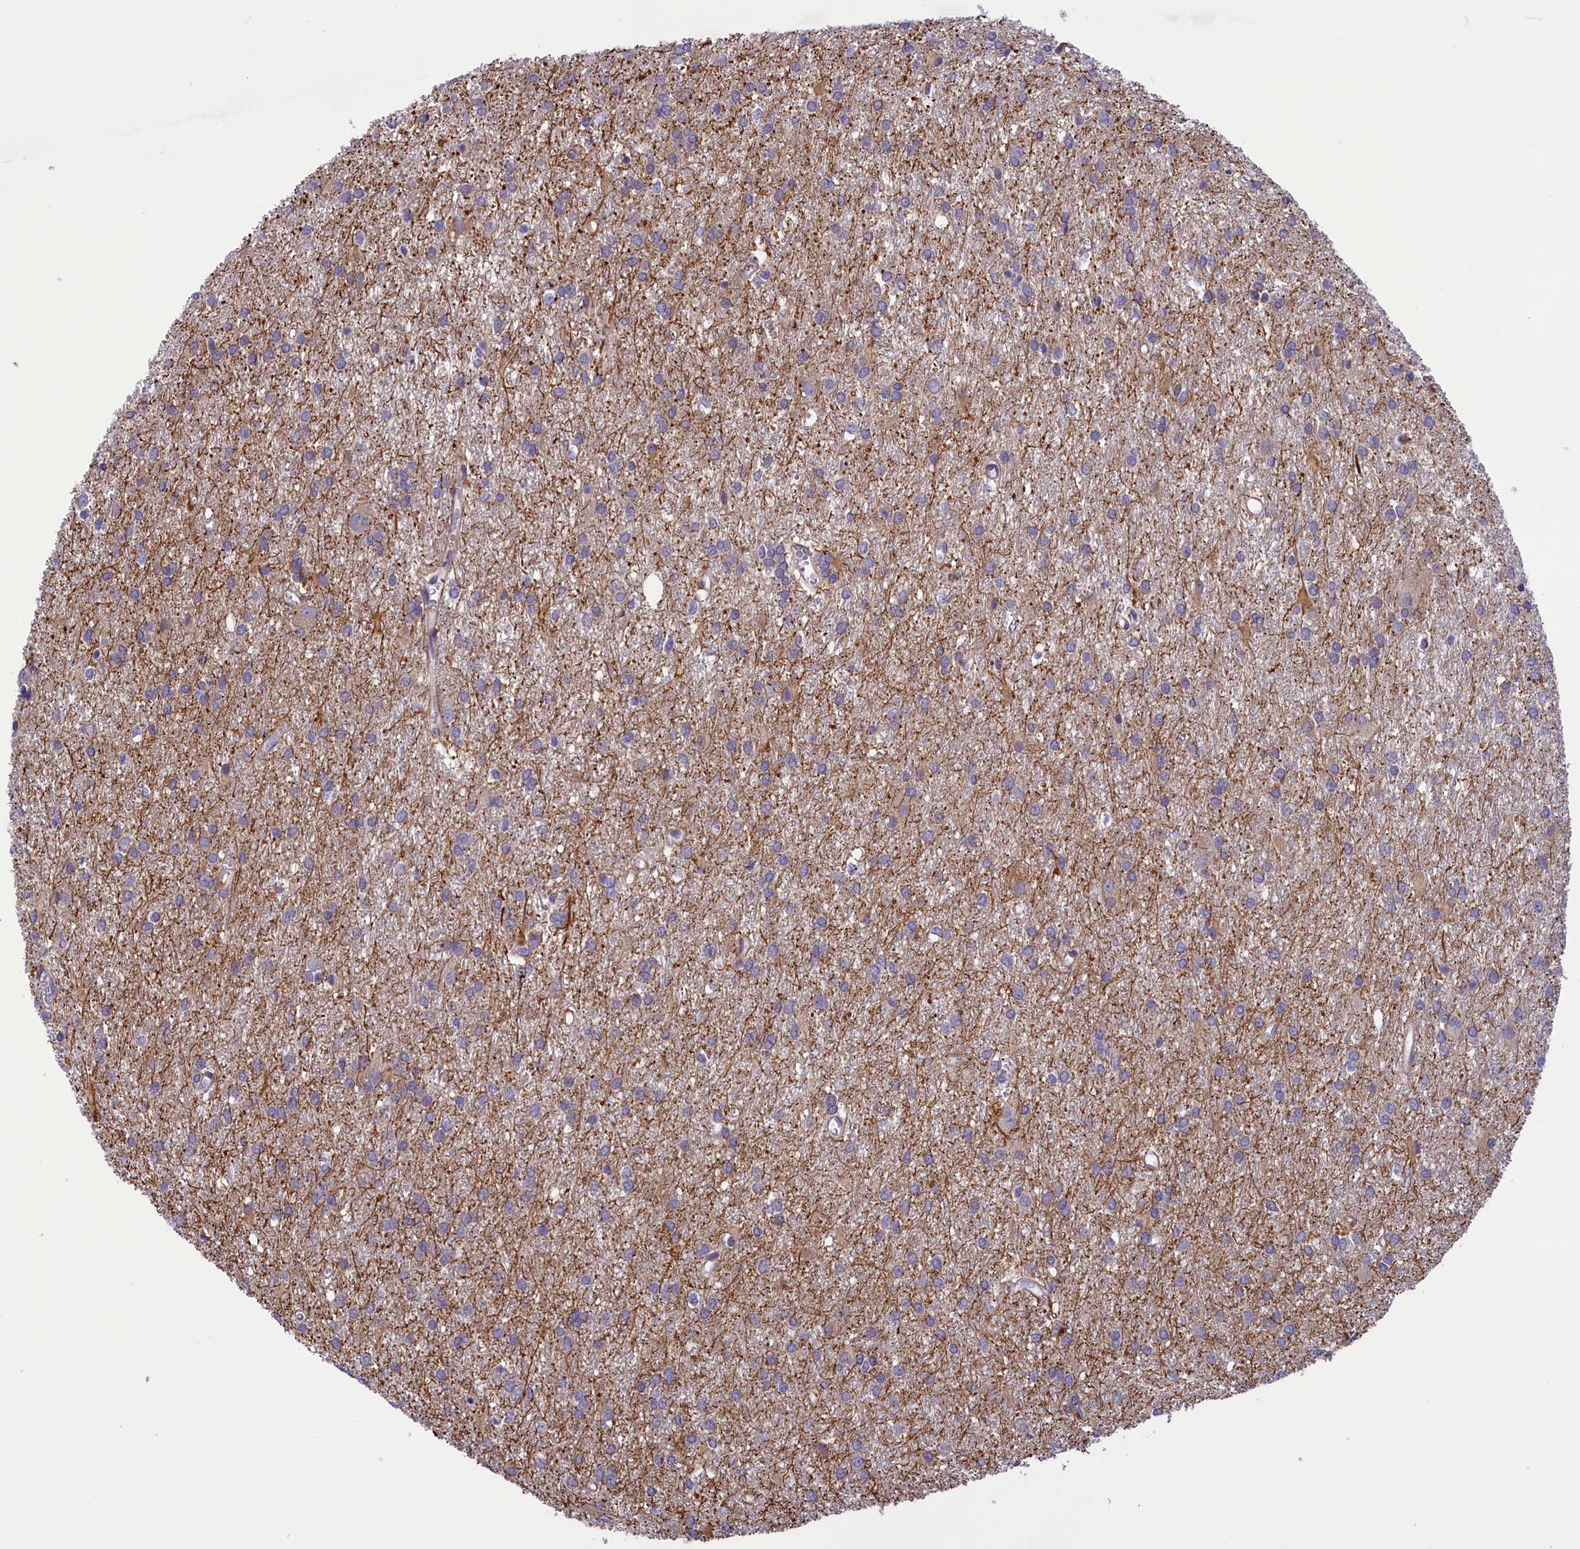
{"staining": {"intensity": "negative", "quantity": "none", "location": "none"}, "tissue": "glioma", "cell_type": "Tumor cells", "image_type": "cancer", "snomed": [{"axis": "morphology", "description": "Glioma, malignant, High grade"}, {"axis": "topography", "description": "Brain"}], "caption": "High power microscopy photomicrograph of an immunohistochemistry (IHC) image of glioma, revealing no significant staining in tumor cells.", "gene": "CORO2A", "patient": {"sex": "female", "age": 50}}